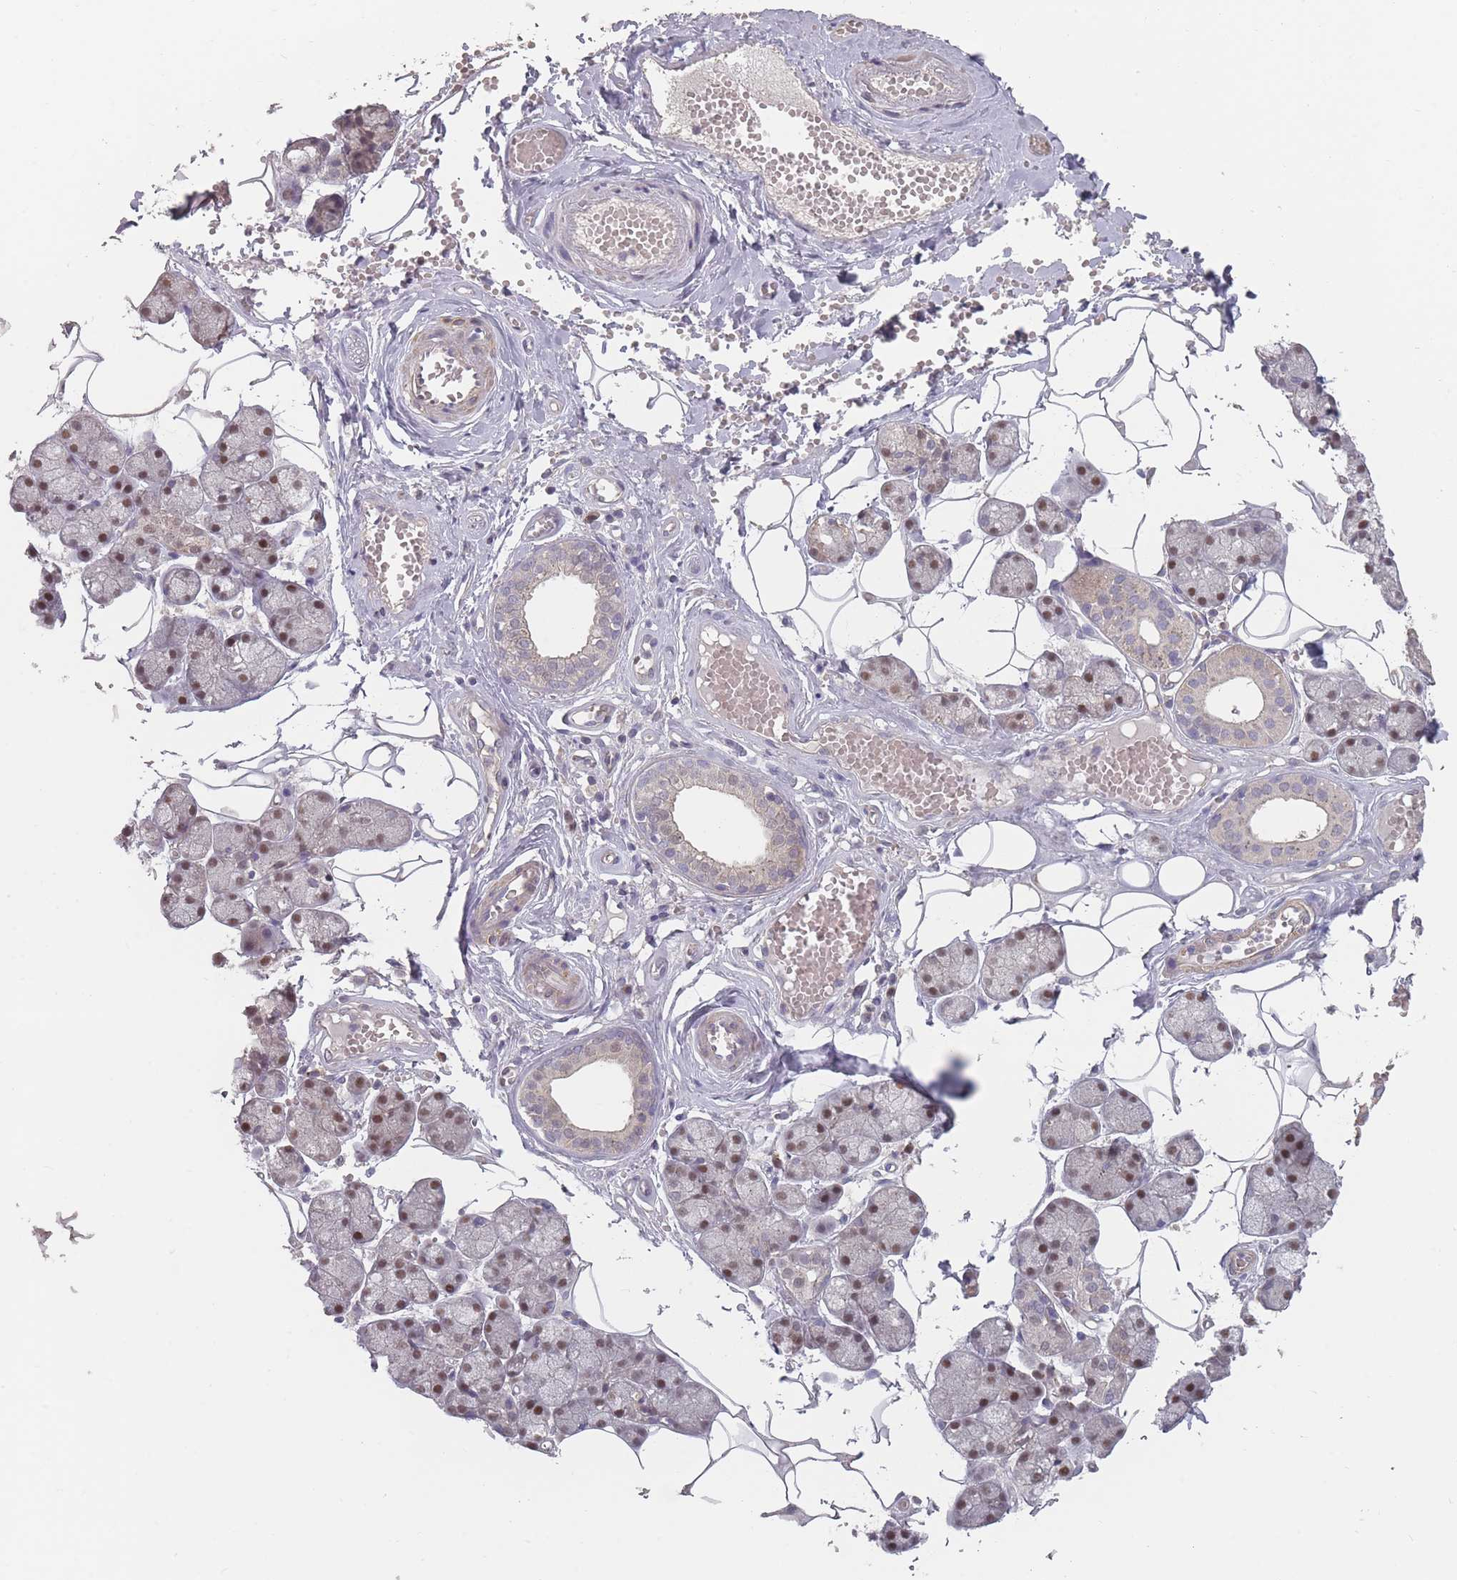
{"staining": {"intensity": "moderate", "quantity": ">75%", "location": "nuclear"}, "tissue": "salivary gland", "cell_type": "Glandular cells", "image_type": "normal", "snomed": [{"axis": "morphology", "description": "Normal tissue, NOS"}, {"axis": "topography", "description": "Salivary gland"}], "caption": "Protein expression analysis of unremarkable salivary gland demonstrates moderate nuclear expression in about >75% of glandular cells. (DAB (3,3'-diaminobenzidine) = brown stain, brightfield microscopy at high magnification).", "gene": "ERCC6L", "patient": {"sex": "male", "age": 62}}